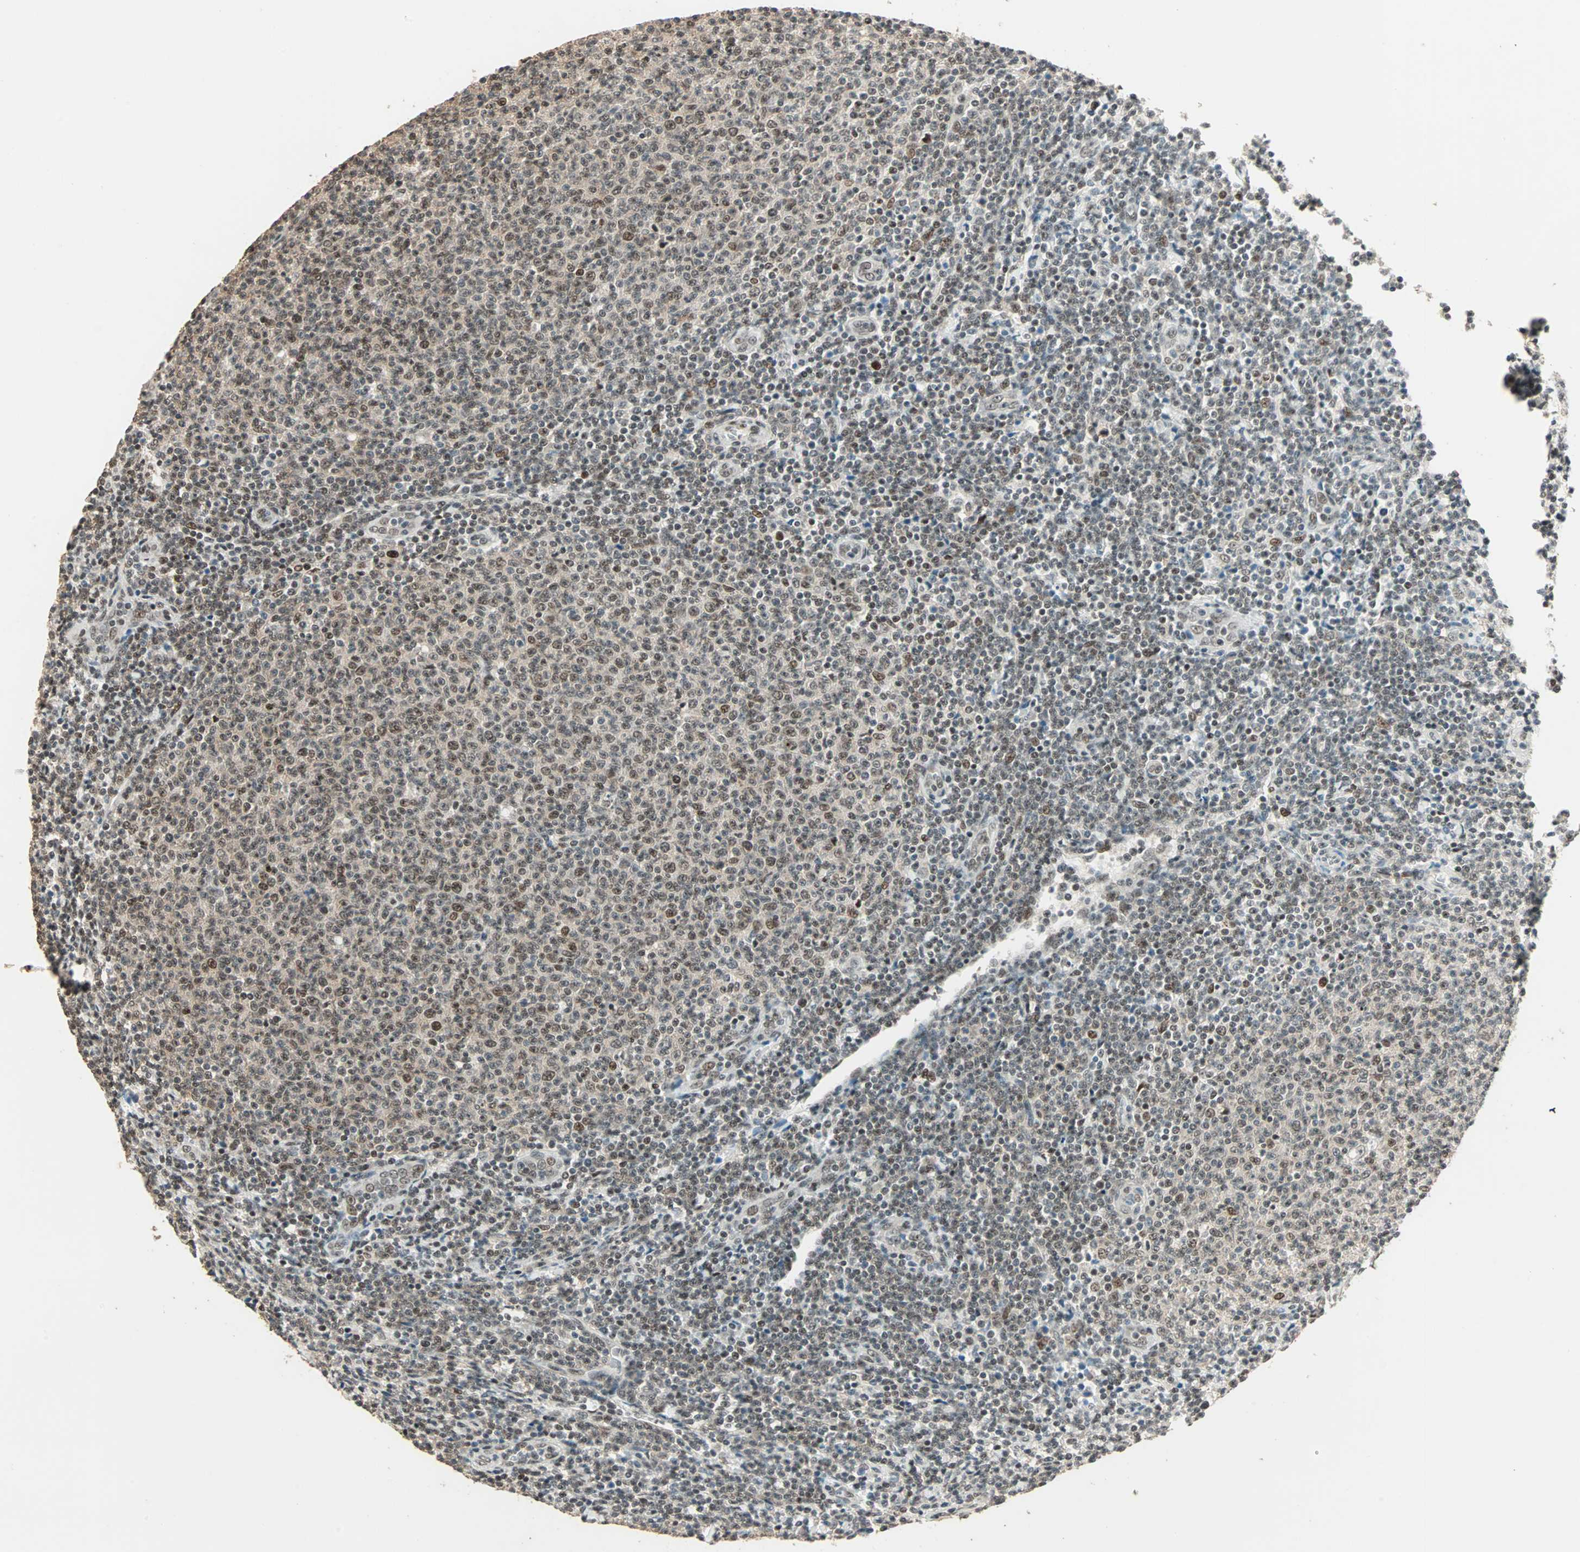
{"staining": {"intensity": "moderate", "quantity": ">75%", "location": "cytoplasmic/membranous,nuclear"}, "tissue": "lymphoma", "cell_type": "Tumor cells", "image_type": "cancer", "snomed": [{"axis": "morphology", "description": "Malignant lymphoma, non-Hodgkin's type, Low grade"}, {"axis": "topography", "description": "Lymph node"}], "caption": "Tumor cells demonstrate medium levels of moderate cytoplasmic/membranous and nuclear positivity in approximately >75% of cells in malignant lymphoma, non-Hodgkin's type (low-grade). Nuclei are stained in blue.", "gene": "MDC1", "patient": {"sex": "male", "age": 66}}